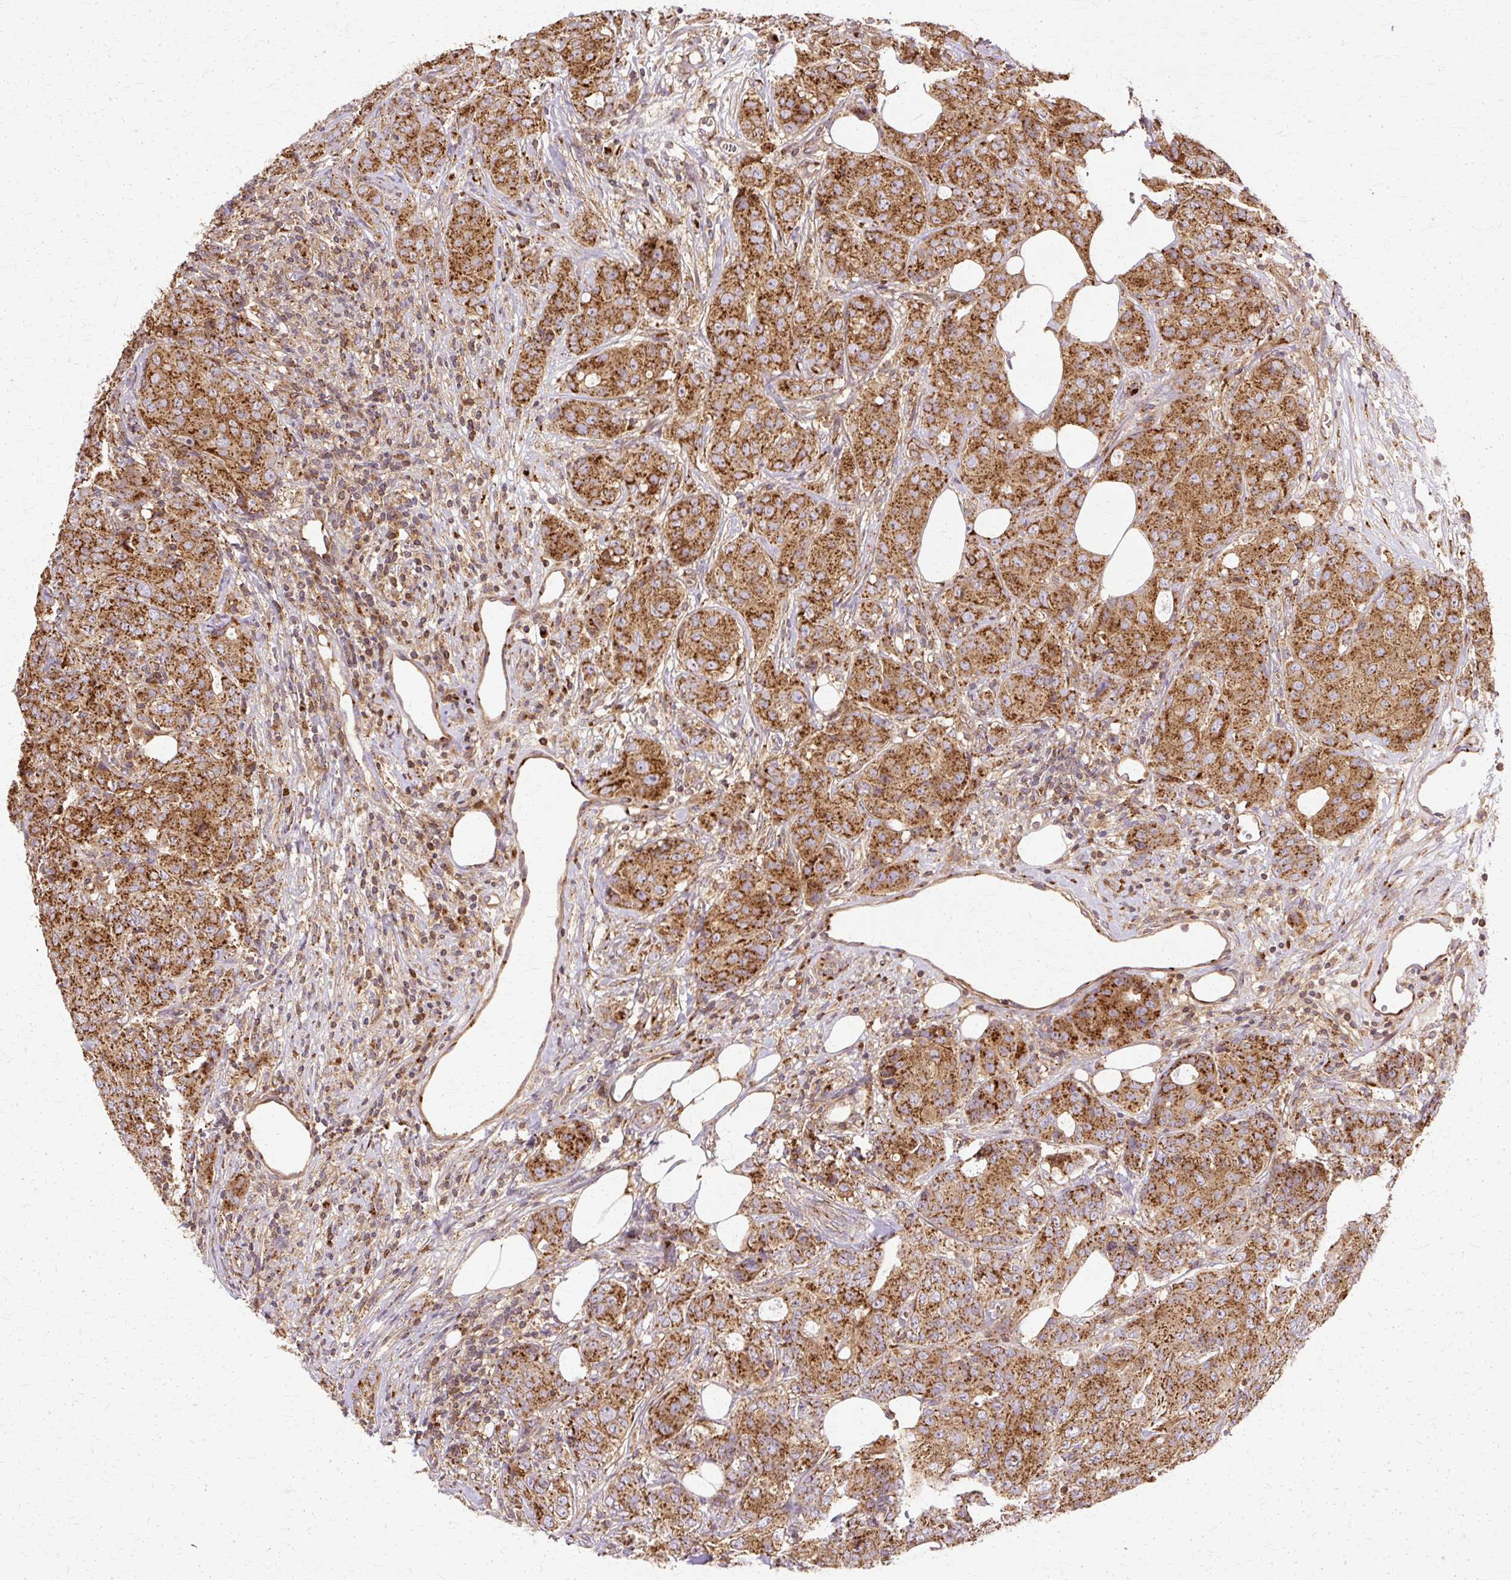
{"staining": {"intensity": "strong", "quantity": ">75%", "location": "cytoplasmic/membranous"}, "tissue": "breast cancer", "cell_type": "Tumor cells", "image_type": "cancer", "snomed": [{"axis": "morphology", "description": "Duct carcinoma"}, {"axis": "topography", "description": "Breast"}], "caption": "Immunohistochemistry (IHC) micrograph of human breast cancer stained for a protein (brown), which reveals high levels of strong cytoplasmic/membranous positivity in approximately >75% of tumor cells.", "gene": "COPB1", "patient": {"sex": "female", "age": 43}}